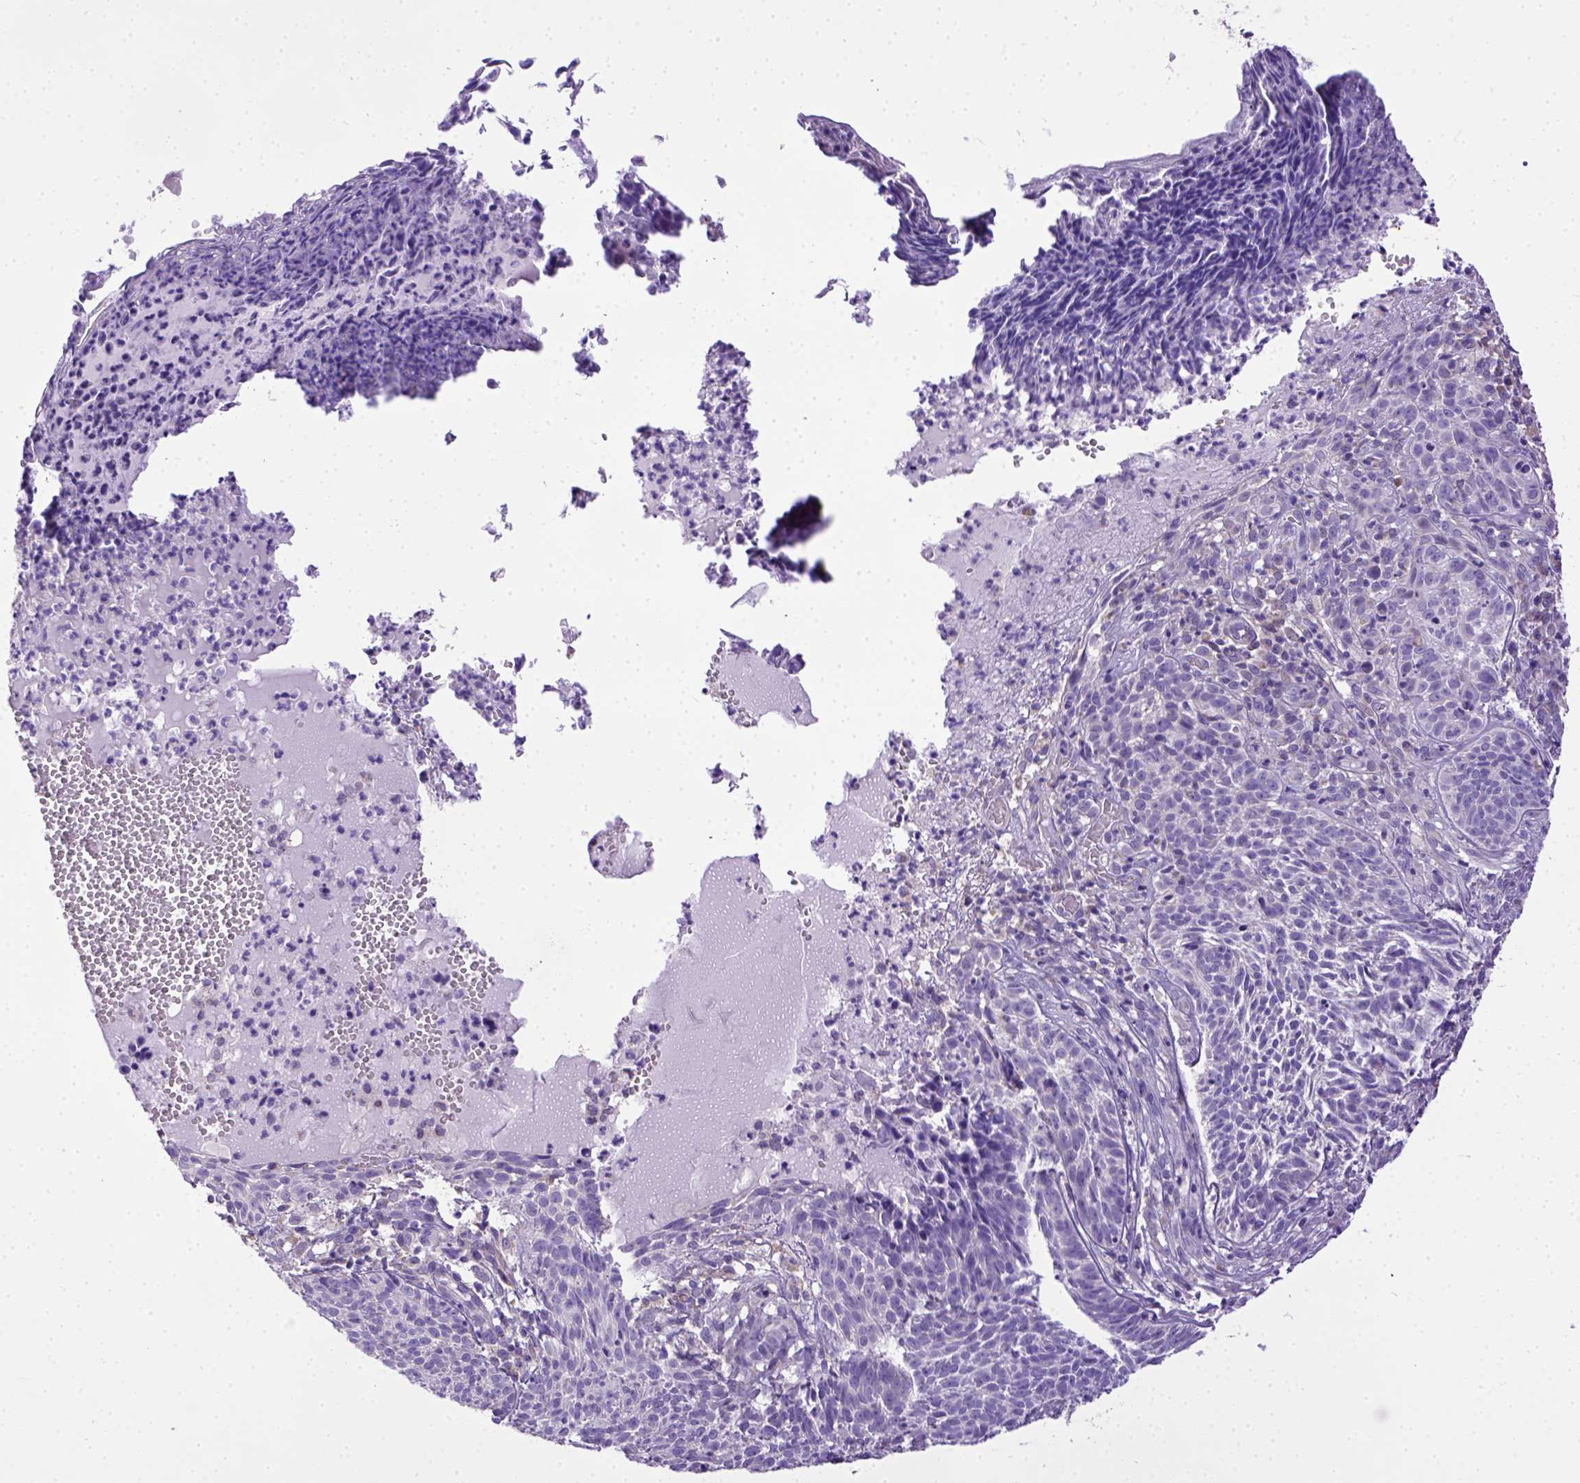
{"staining": {"intensity": "negative", "quantity": "none", "location": "none"}, "tissue": "skin cancer", "cell_type": "Tumor cells", "image_type": "cancer", "snomed": [{"axis": "morphology", "description": "Basal cell carcinoma"}, {"axis": "topography", "description": "Skin"}], "caption": "Tumor cells are negative for protein expression in human skin basal cell carcinoma. The staining was performed using DAB (3,3'-diaminobenzidine) to visualize the protein expression in brown, while the nuclei were stained in blue with hematoxylin (Magnification: 20x).", "gene": "SPEF1", "patient": {"sex": "male", "age": 90}}